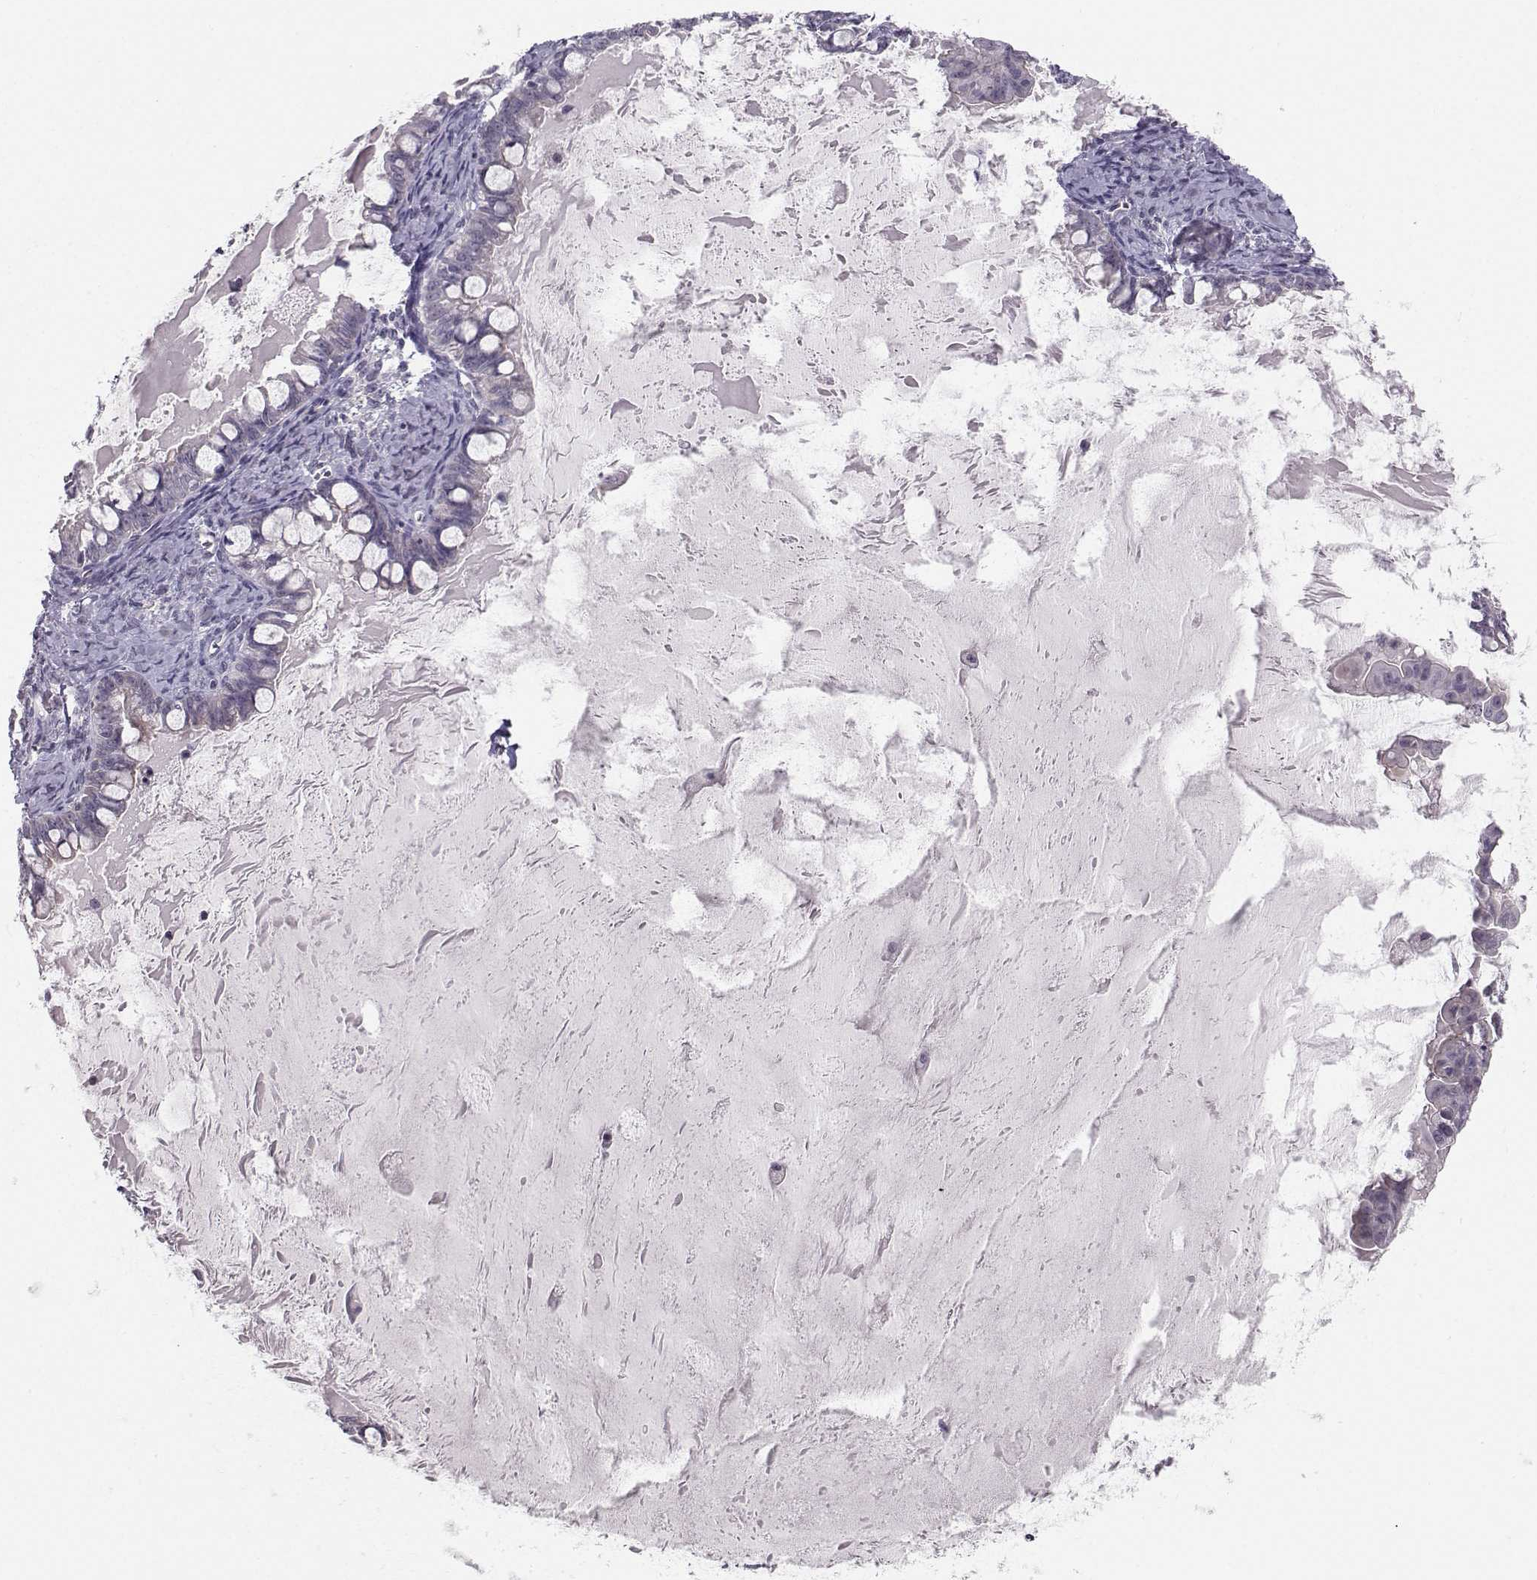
{"staining": {"intensity": "weak", "quantity": "25%-75%", "location": "cytoplasmic/membranous"}, "tissue": "ovarian cancer", "cell_type": "Tumor cells", "image_type": "cancer", "snomed": [{"axis": "morphology", "description": "Cystadenocarcinoma, mucinous, NOS"}, {"axis": "topography", "description": "Ovary"}], "caption": "A photomicrograph of mucinous cystadenocarcinoma (ovarian) stained for a protein shows weak cytoplasmic/membranous brown staining in tumor cells.", "gene": "MAST1", "patient": {"sex": "female", "age": 63}}